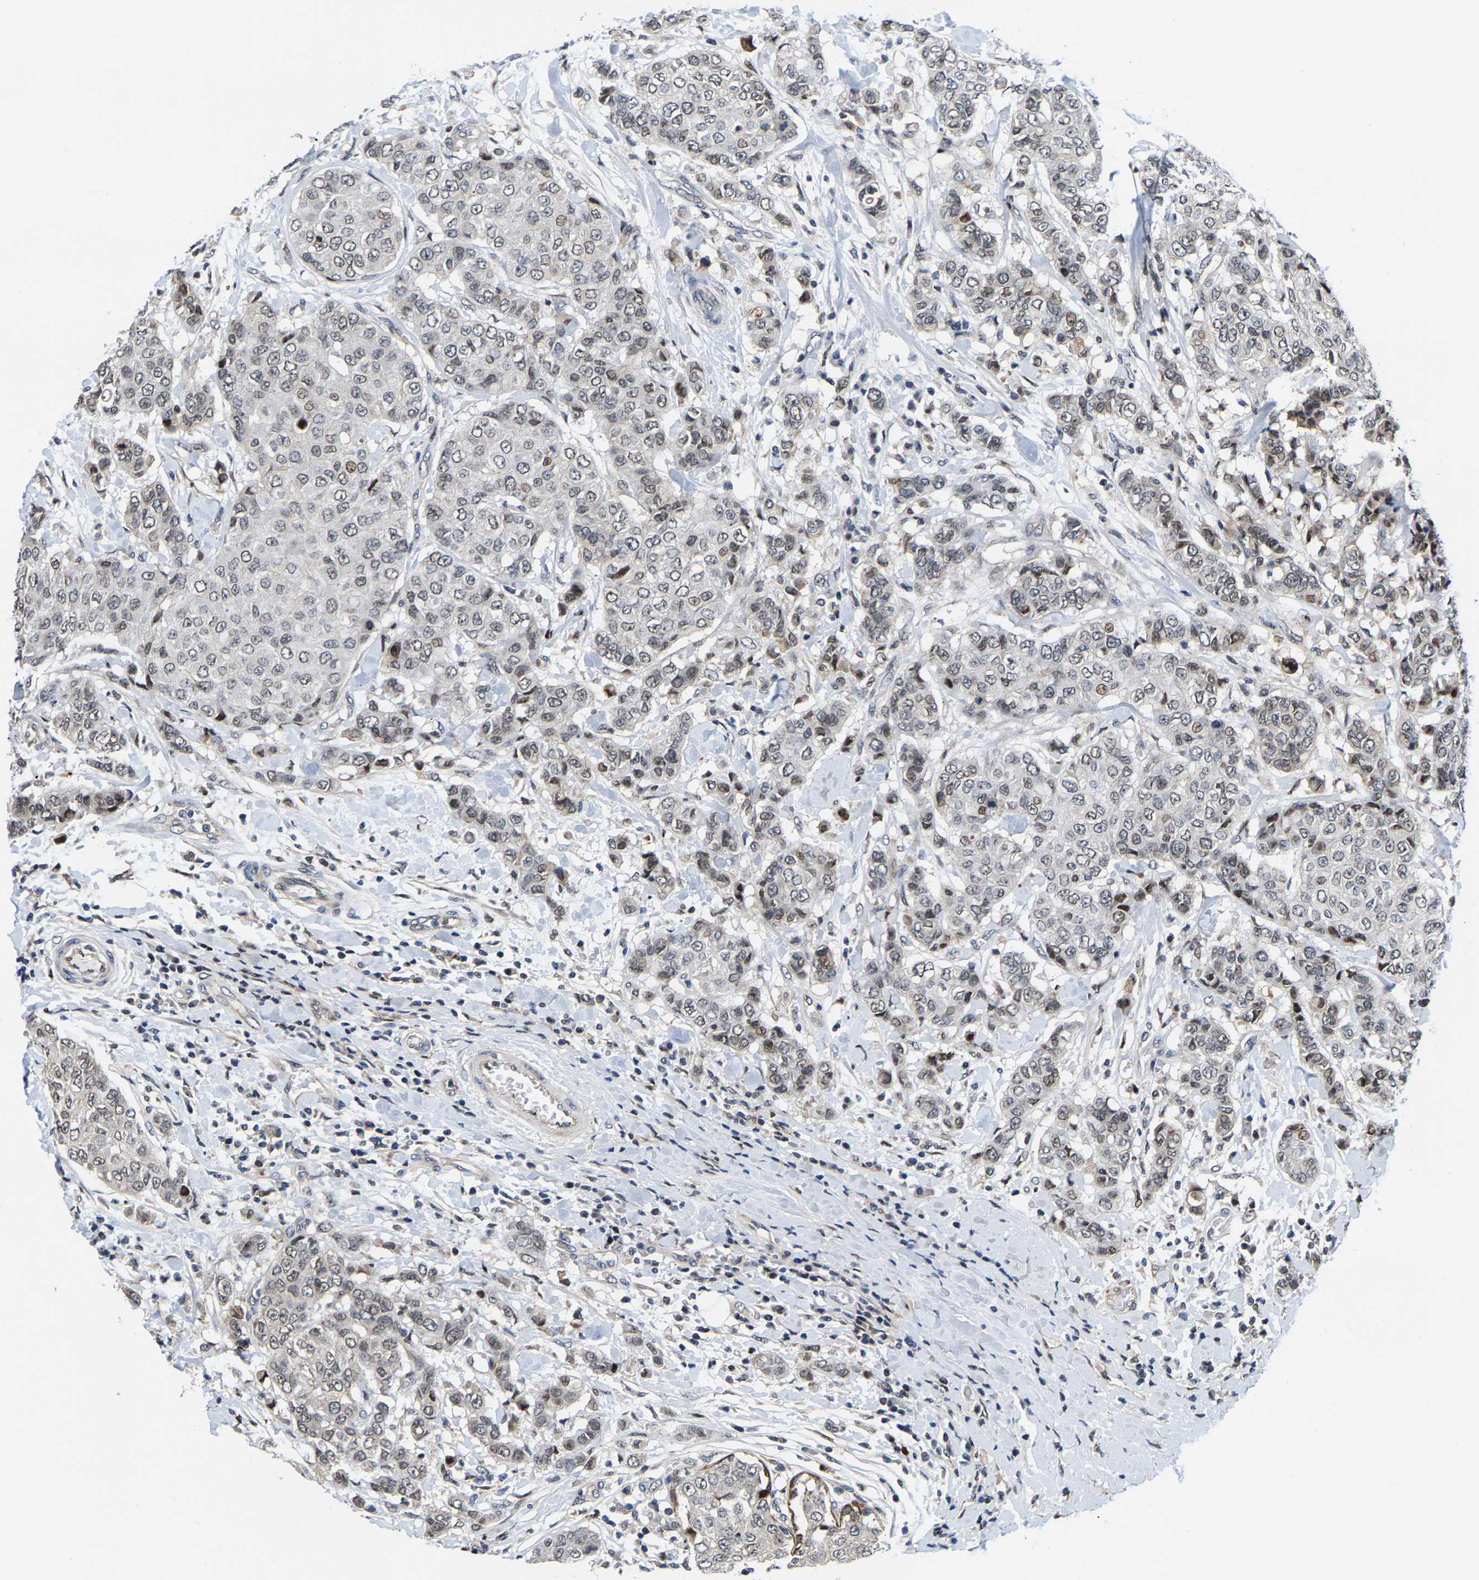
{"staining": {"intensity": "negative", "quantity": "none", "location": "none"}, "tissue": "breast cancer", "cell_type": "Tumor cells", "image_type": "cancer", "snomed": [{"axis": "morphology", "description": "Duct carcinoma"}, {"axis": "topography", "description": "Breast"}], "caption": "Immunohistochemistry of human breast cancer shows no staining in tumor cells.", "gene": "GTPBP10", "patient": {"sex": "female", "age": 27}}